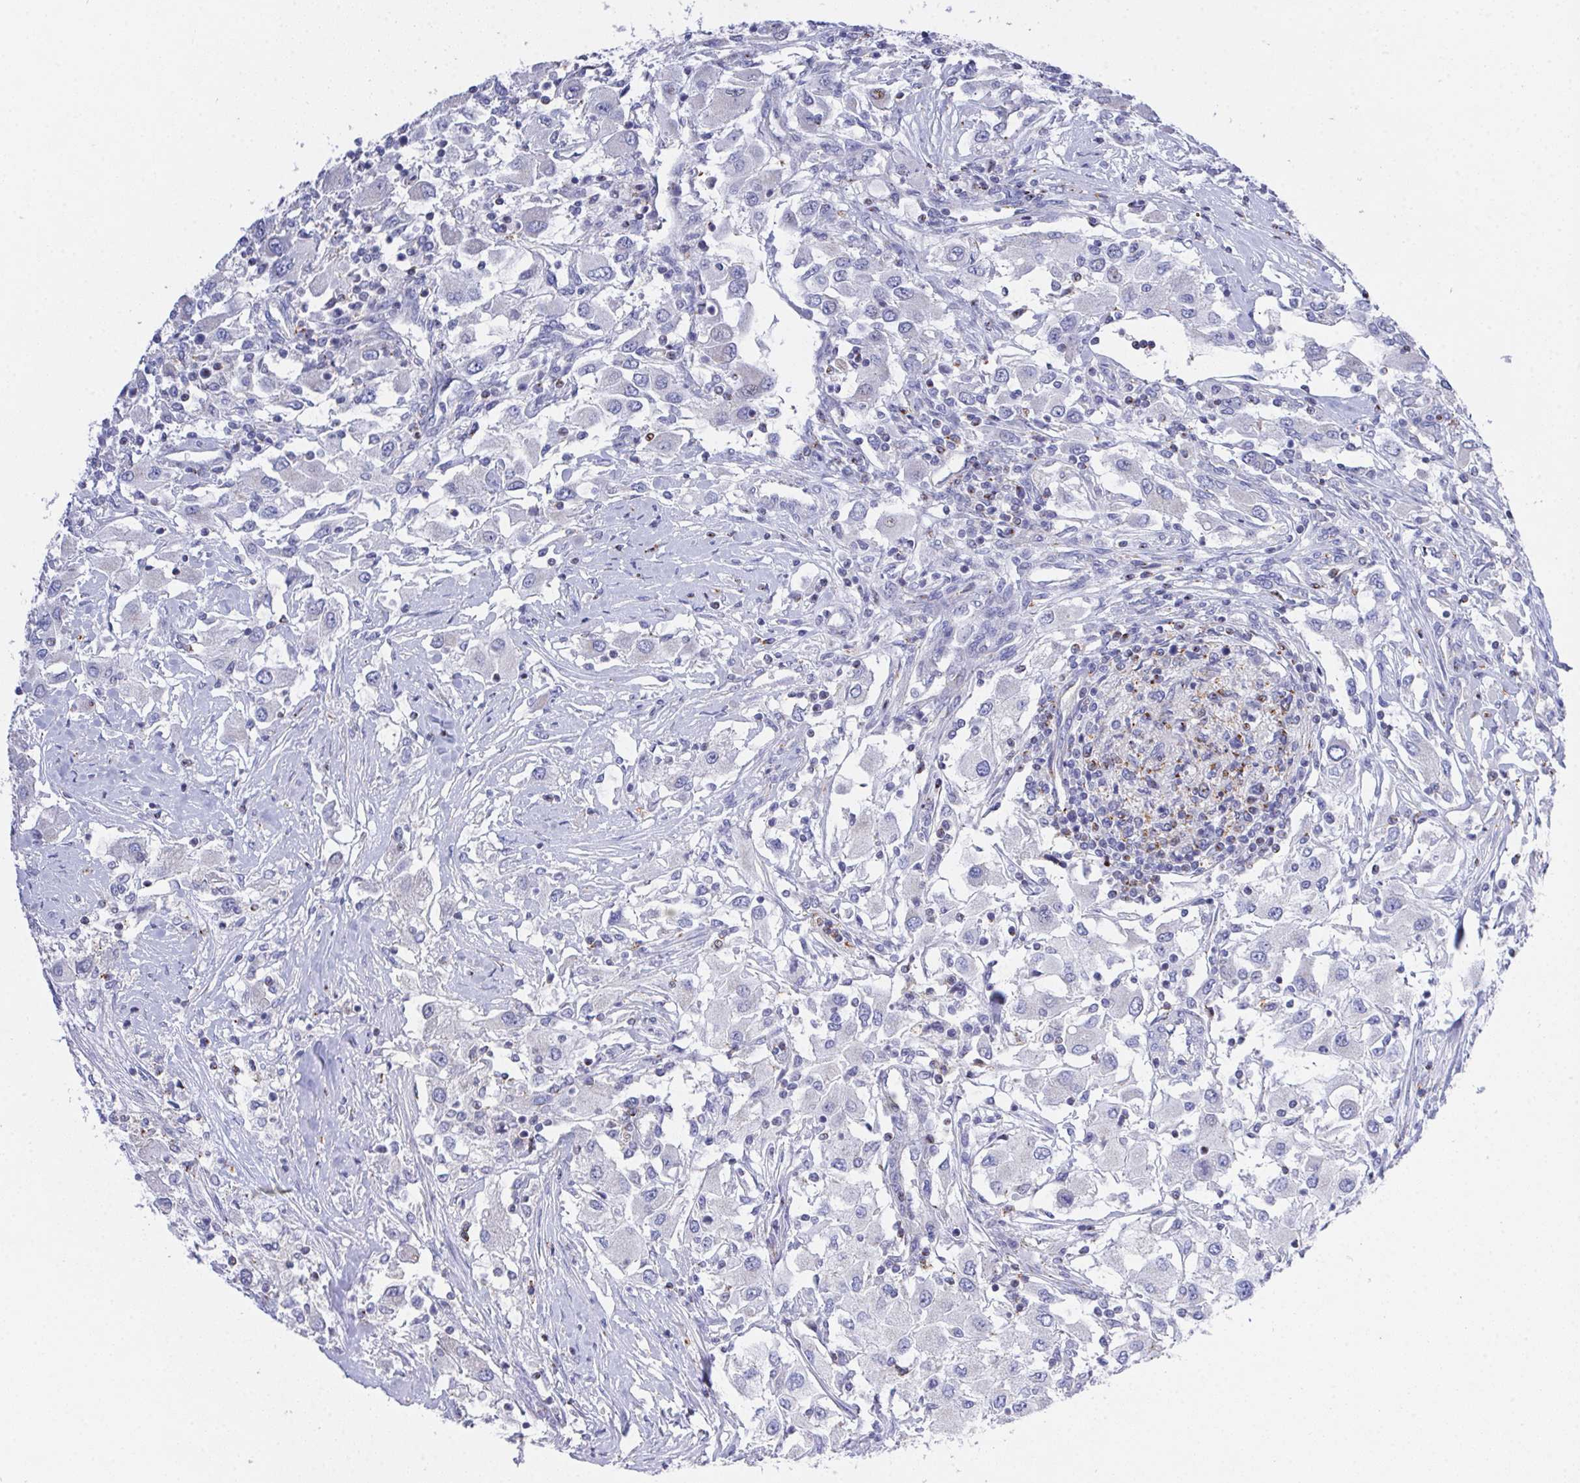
{"staining": {"intensity": "negative", "quantity": "none", "location": "none"}, "tissue": "renal cancer", "cell_type": "Tumor cells", "image_type": "cancer", "snomed": [{"axis": "morphology", "description": "Adenocarcinoma, NOS"}, {"axis": "topography", "description": "Kidney"}], "caption": "Tumor cells are negative for brown protein staining in renal cancer (adenocarcinoma). (DAB immunohistochemistry (IHC) with hematoxylin counter stain).", "gene": "PRG3", "patient": {"sex": "female", "age": 67}}